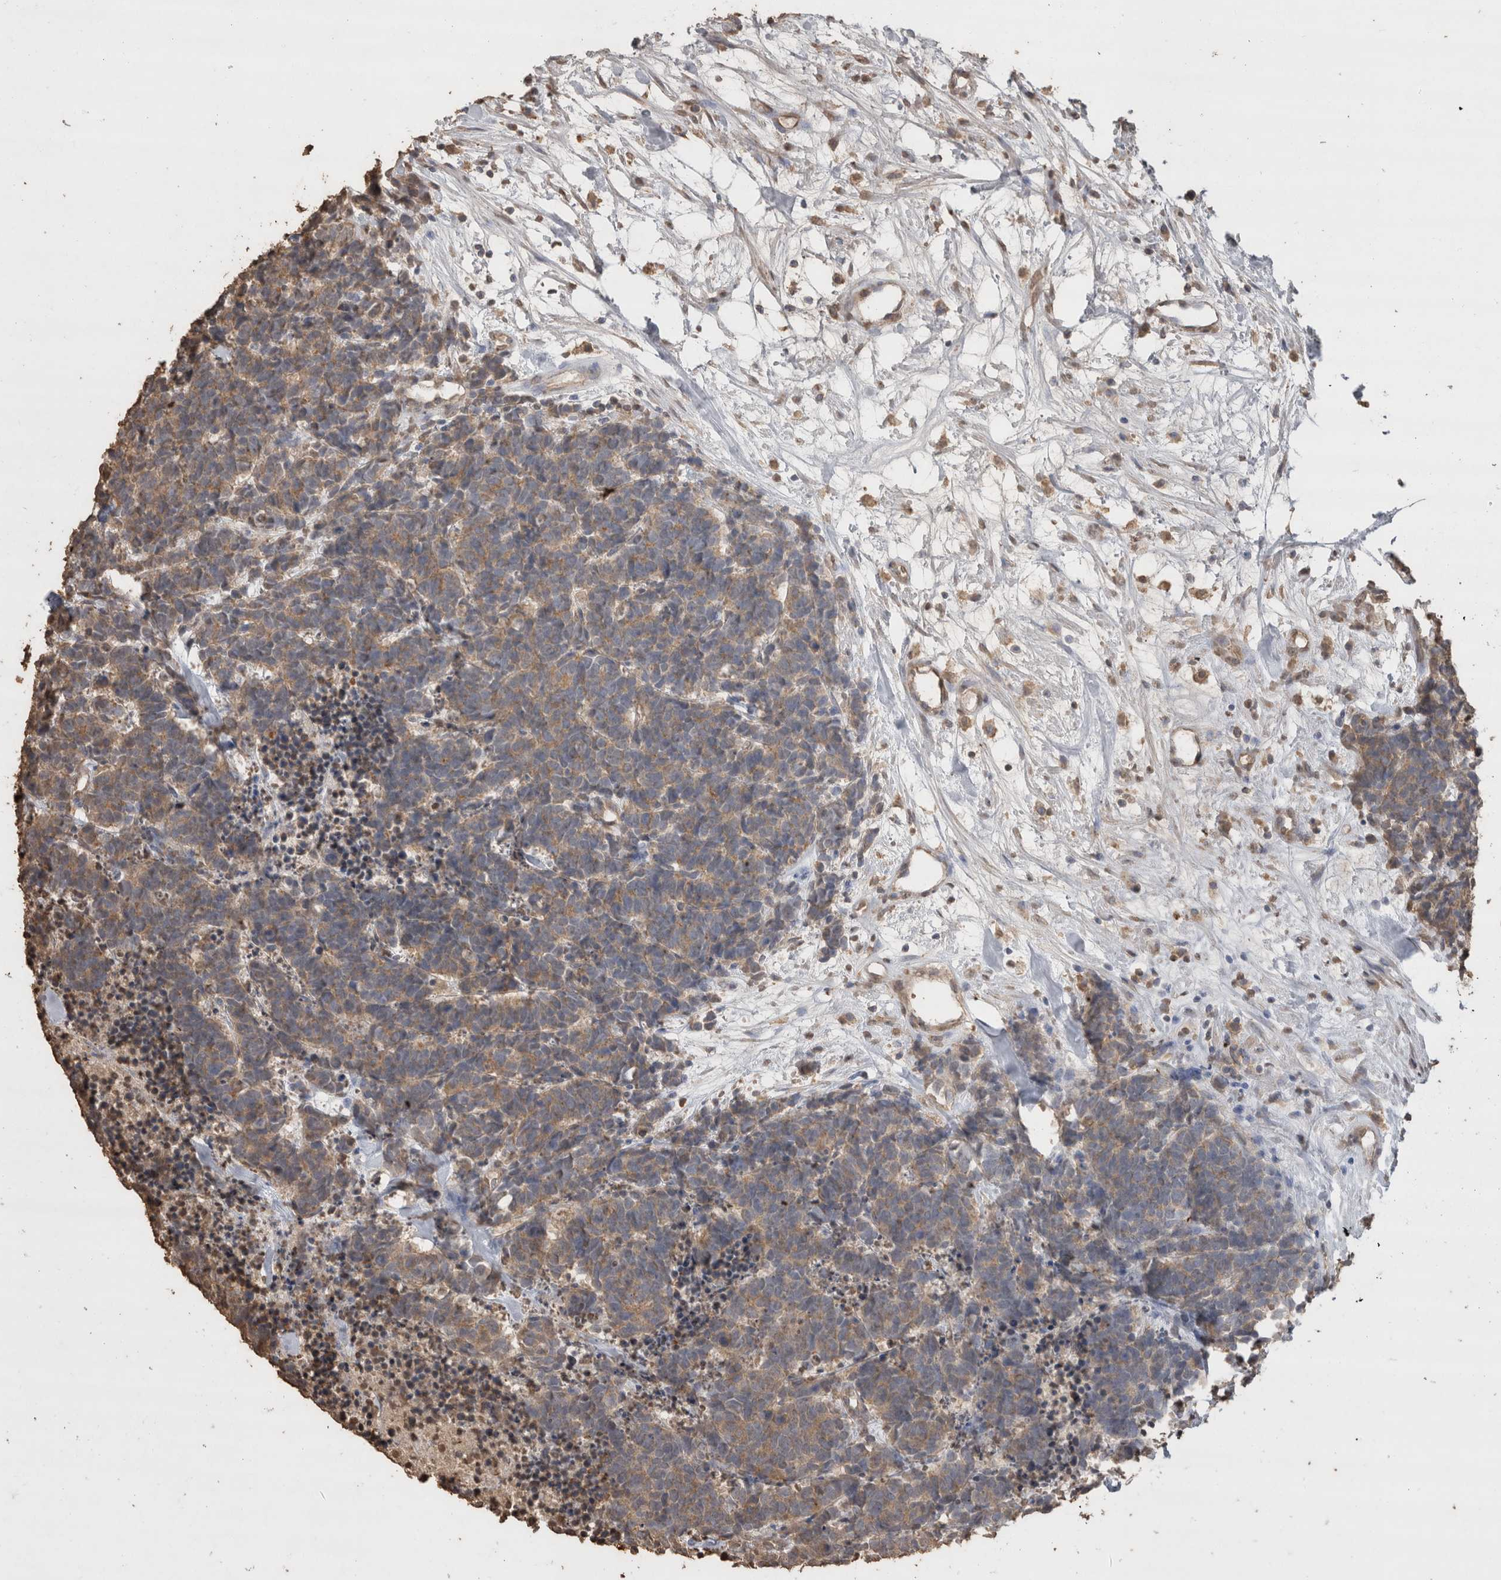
{"staining": {"intensity": "moderate", "quantity": "25%-75%", "location": "cytoplasmic/membranous"}, "tissue": "carcinoid", "cell_type": "Tumor cells", "image_type": "cancer", "snomed": [{"axis": "morphology", "description": "Carcinoma, NOS"}, {"axis": "morphology", "description": "Carcinoid, malignant, NOS"}, {"axis": "topography", "description": "Urinary bladder"}], "caption": "A micrograph showing moderate cytoplasmic/membranous positivity in approximately 25%-75% of tumor cells in carcinoid, as visualized by brown immunohistochemical staining.", "gene": "CRELD2", "patient": {"sex": "male", "age": 57}}